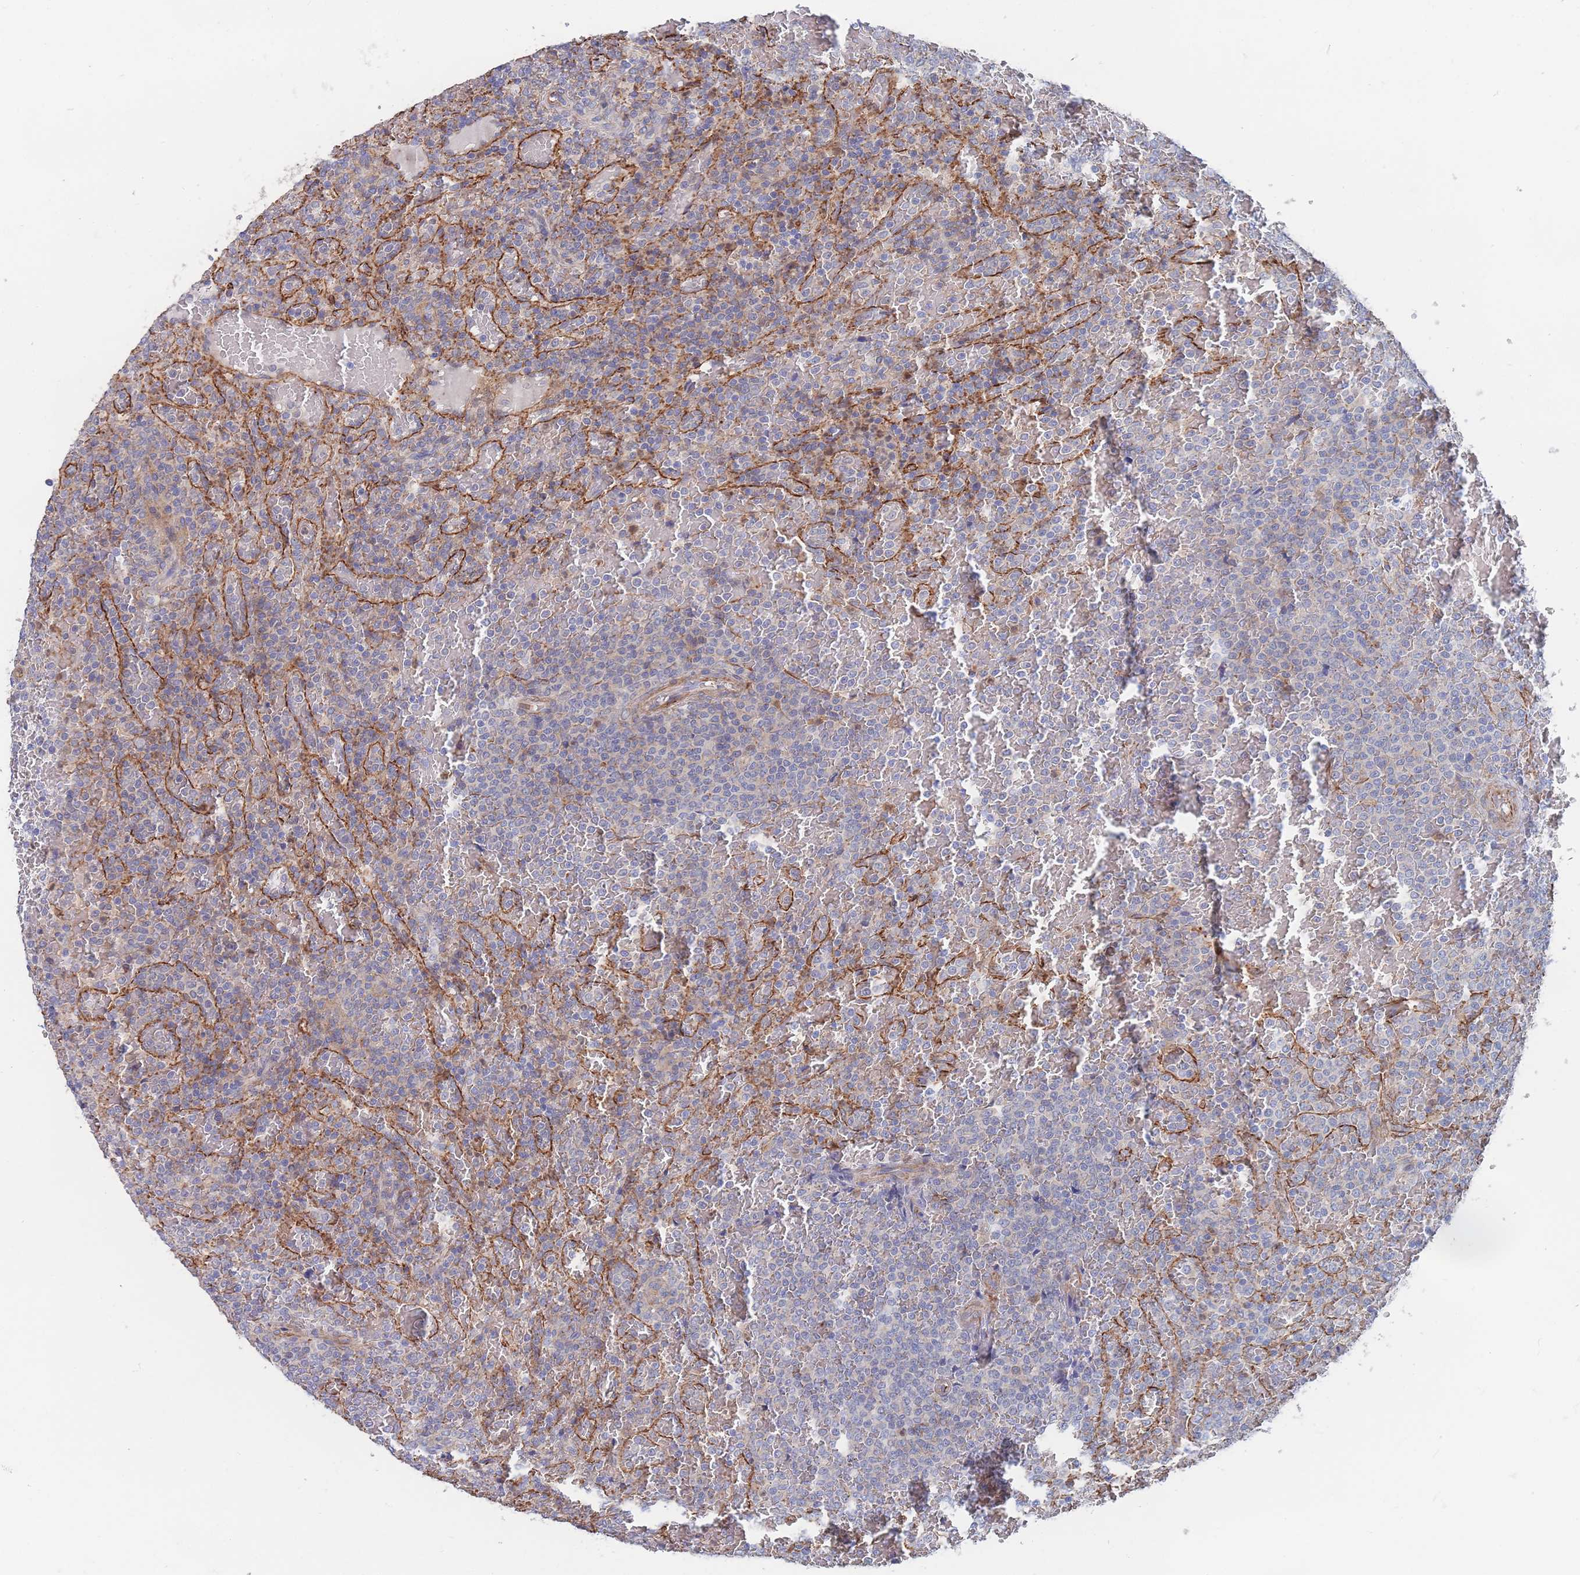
{"staining": {"intensity": "negative", "quantity": "none", "location": "none"}, "tissue": "lymphoma", "cell_type": "Tumor cells", "image_type": "cancer", "snomed": [{"axis": "morphology", "description": "Malignant lymphoma, non-Hodgkin's type, Low grade"}, {"axis": "topography", "description": "Spleen"}], "caption": "This is an immunohistochemistry (IHC) histopathology image of lymphoma. There is no staining in tumor cells.", "gene": "G6PC1", "patient": {"sex": "male", "age": 60}}